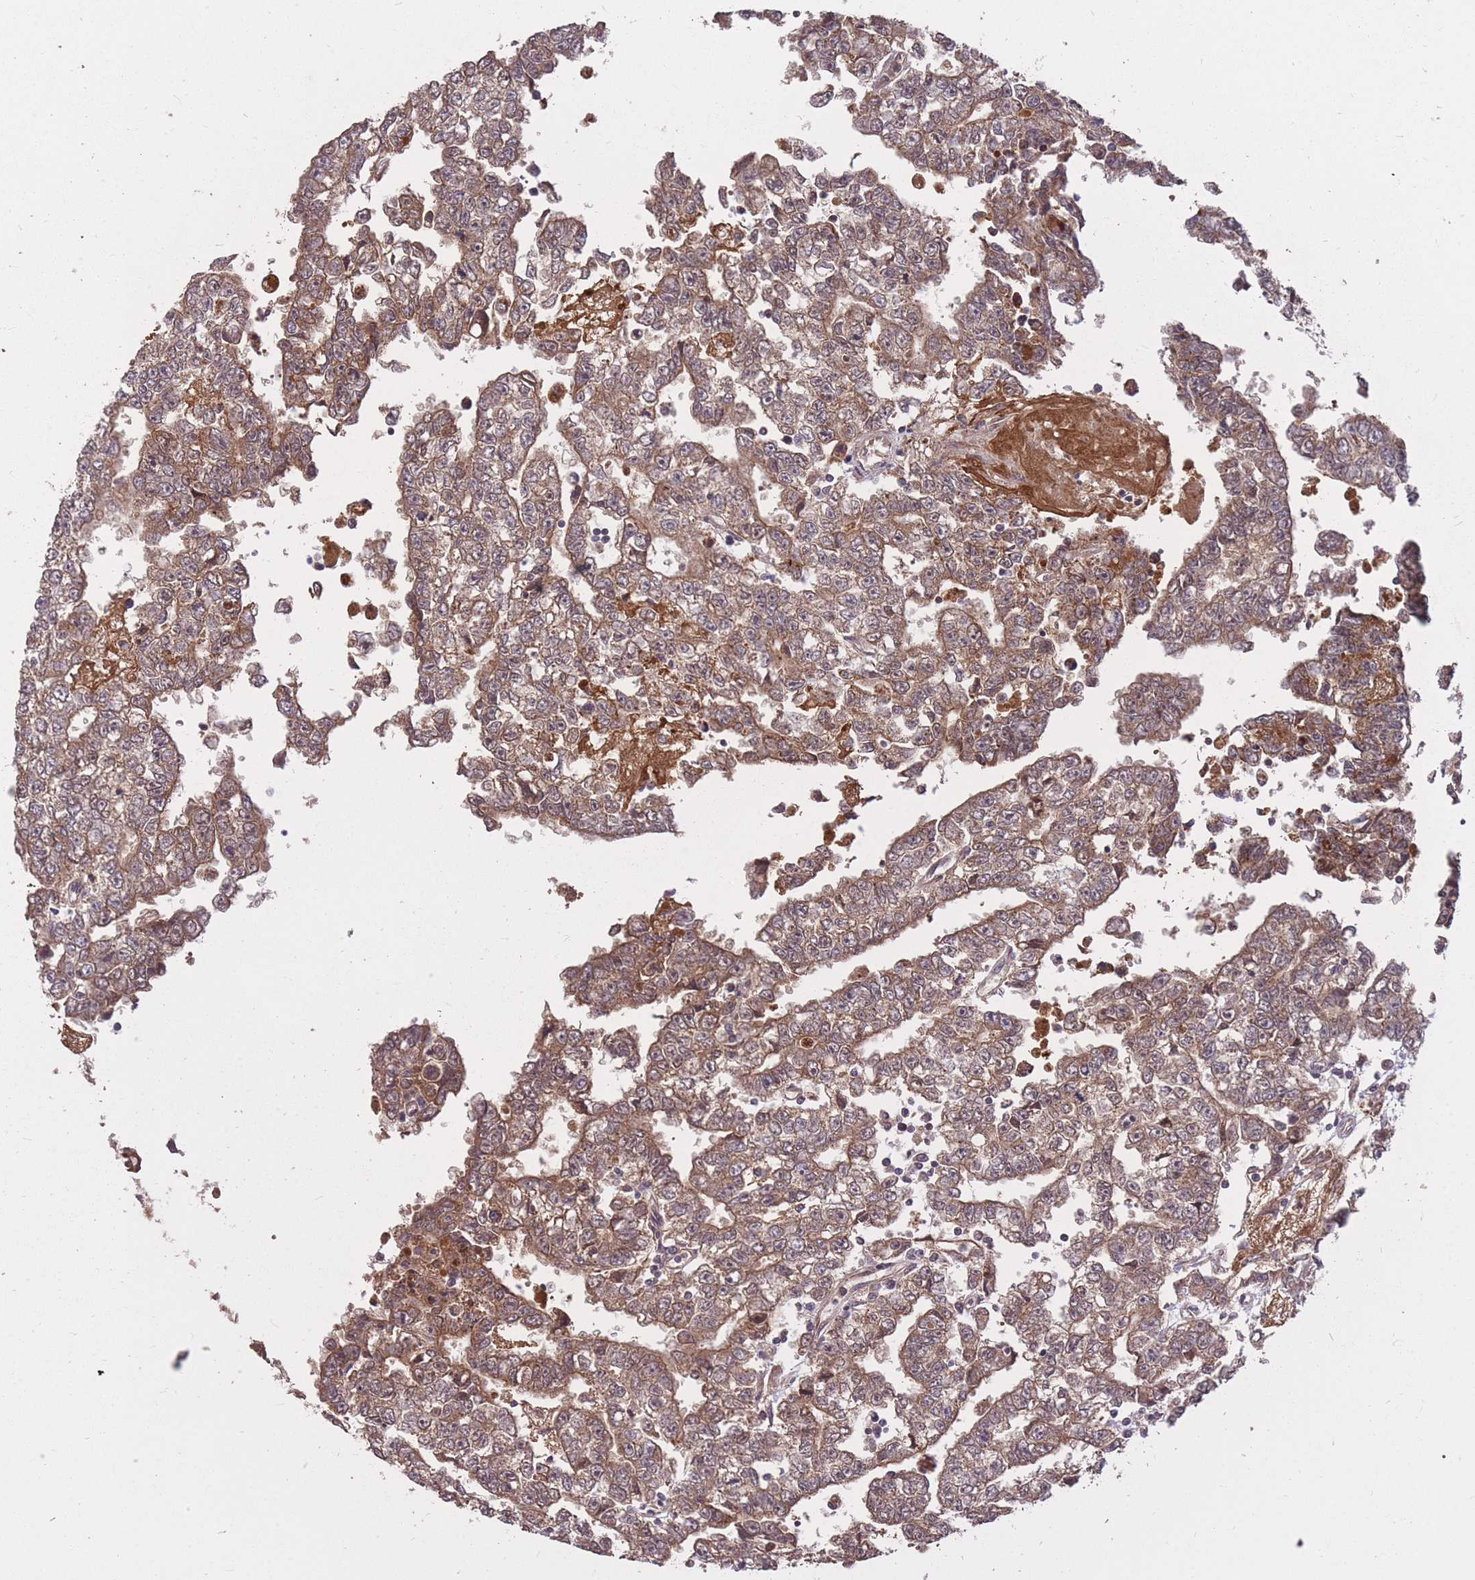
{"staining": {"intensity": "moderate", "quantity": ">75%", "location": "cytoplasmic/membranous"}, "tissue": "testis cancer", "cell_type": "Tumor cells", "image_type": "cancer", "snomed": [{"axis": "morphology", "description": "Carcinoma, Embryonal, NOS"}, {"axis": "topography", "description": "Testis"}], "caption": "Tumor cells display medium levels of moderate cytoplasmic/membranous staining in about >75% of cells in human embryonal carcinoma (testis).", "gene": "IGF2BP2", "patient": {"sex": "male", "age": 25}}